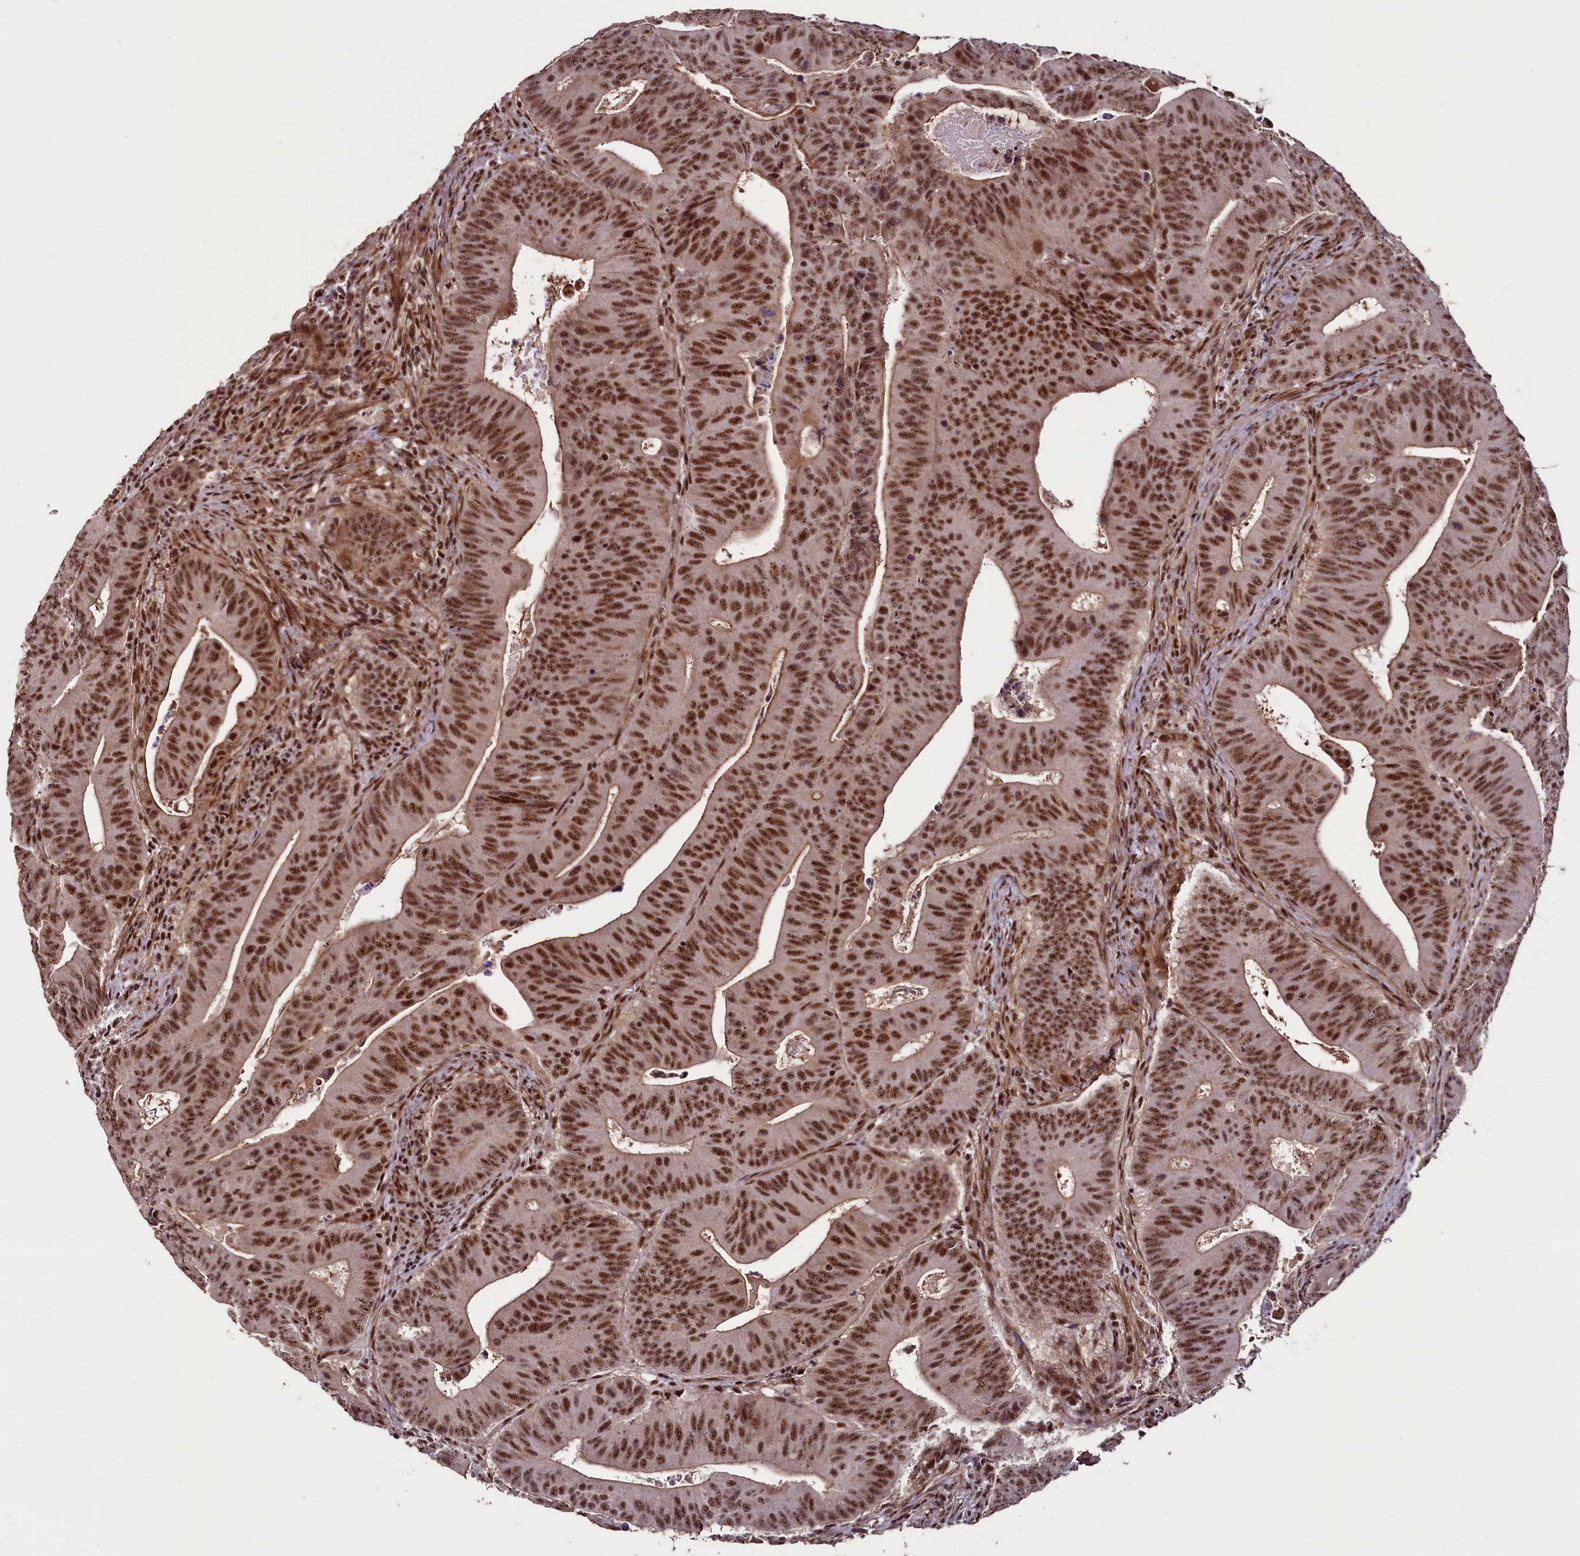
{"staining": {"intensity": "strong", "quantity": ">75%", "location": "nuclear"}, "tissue": "colorectal cancer", "cell_type": "Tumor cells", "image_type": "cancer", "snomed": [{"axis": "morphology", "description": "Adenocarcinoma, NOS"}, {"axis": "topography", "description": "Rectum"}], "caption": "About >75% of tumor cells in human adenocarcinoma (colorectal) exhibit strong nuclear protein expression as visualized by brown immunohistochemical staining.", "gene": "SFSWAP", "patient": {"sex": "female", "age": 75}}